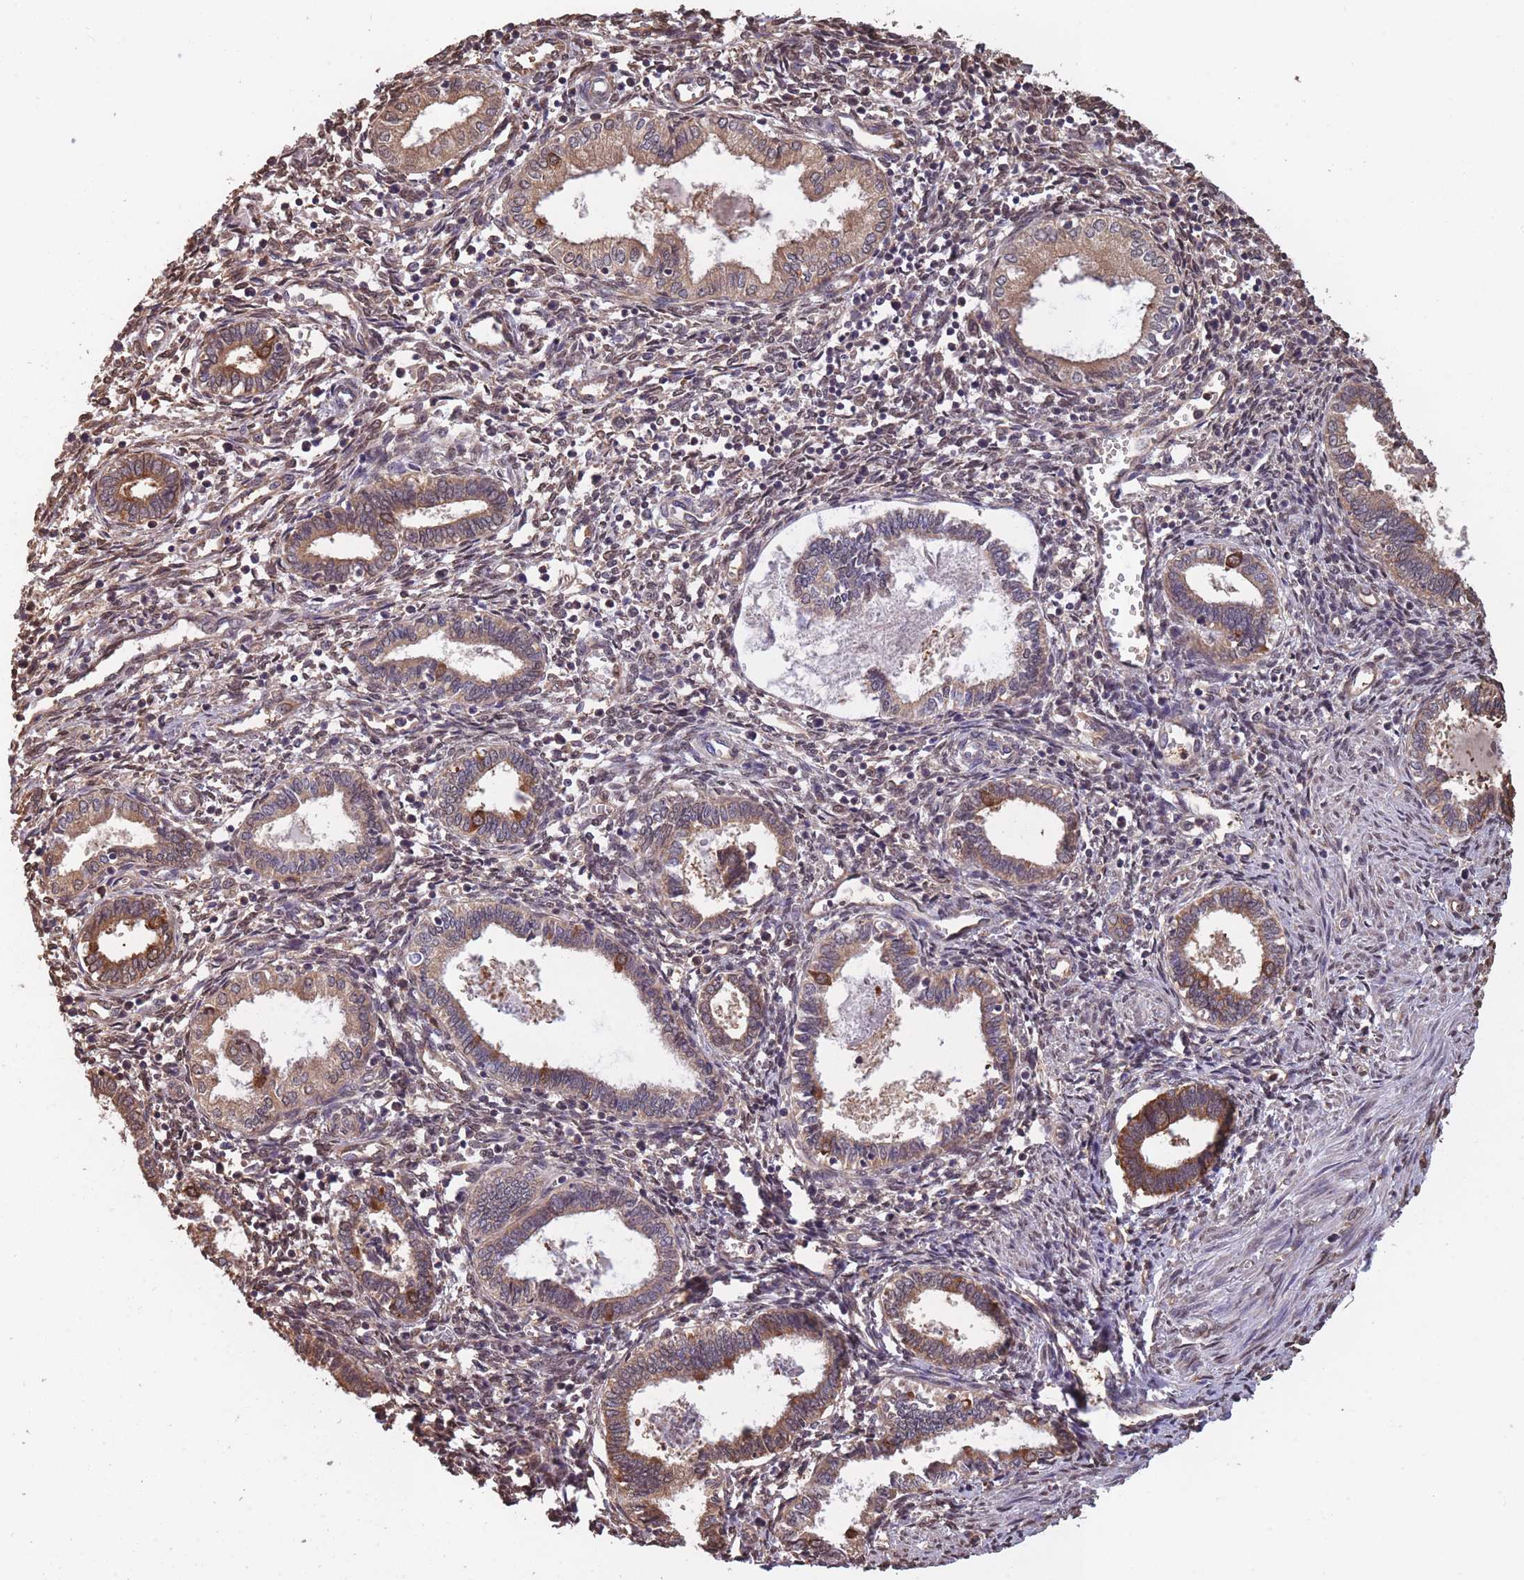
{"staining": {"intensity": "weak", "quantity": ">75%", "location": "cytoplasmic/membranous"}, "tissue": "endometrium", "cell_type": "Cells in endometrial stroma", "image_type": "normal", "snomed": [{"axis": "morphology", "description": "Normal tissue, NOS"}, {"axis": "topography", "description": "Endometrium"}], "caption": "Protein staining shows weak cytoplasmic/membranous positivity in about >75% of cells in endometrial stroma in benign endometrium.", "gene": "ARL13B", "patient": {"sex": "female", "age": 37}}